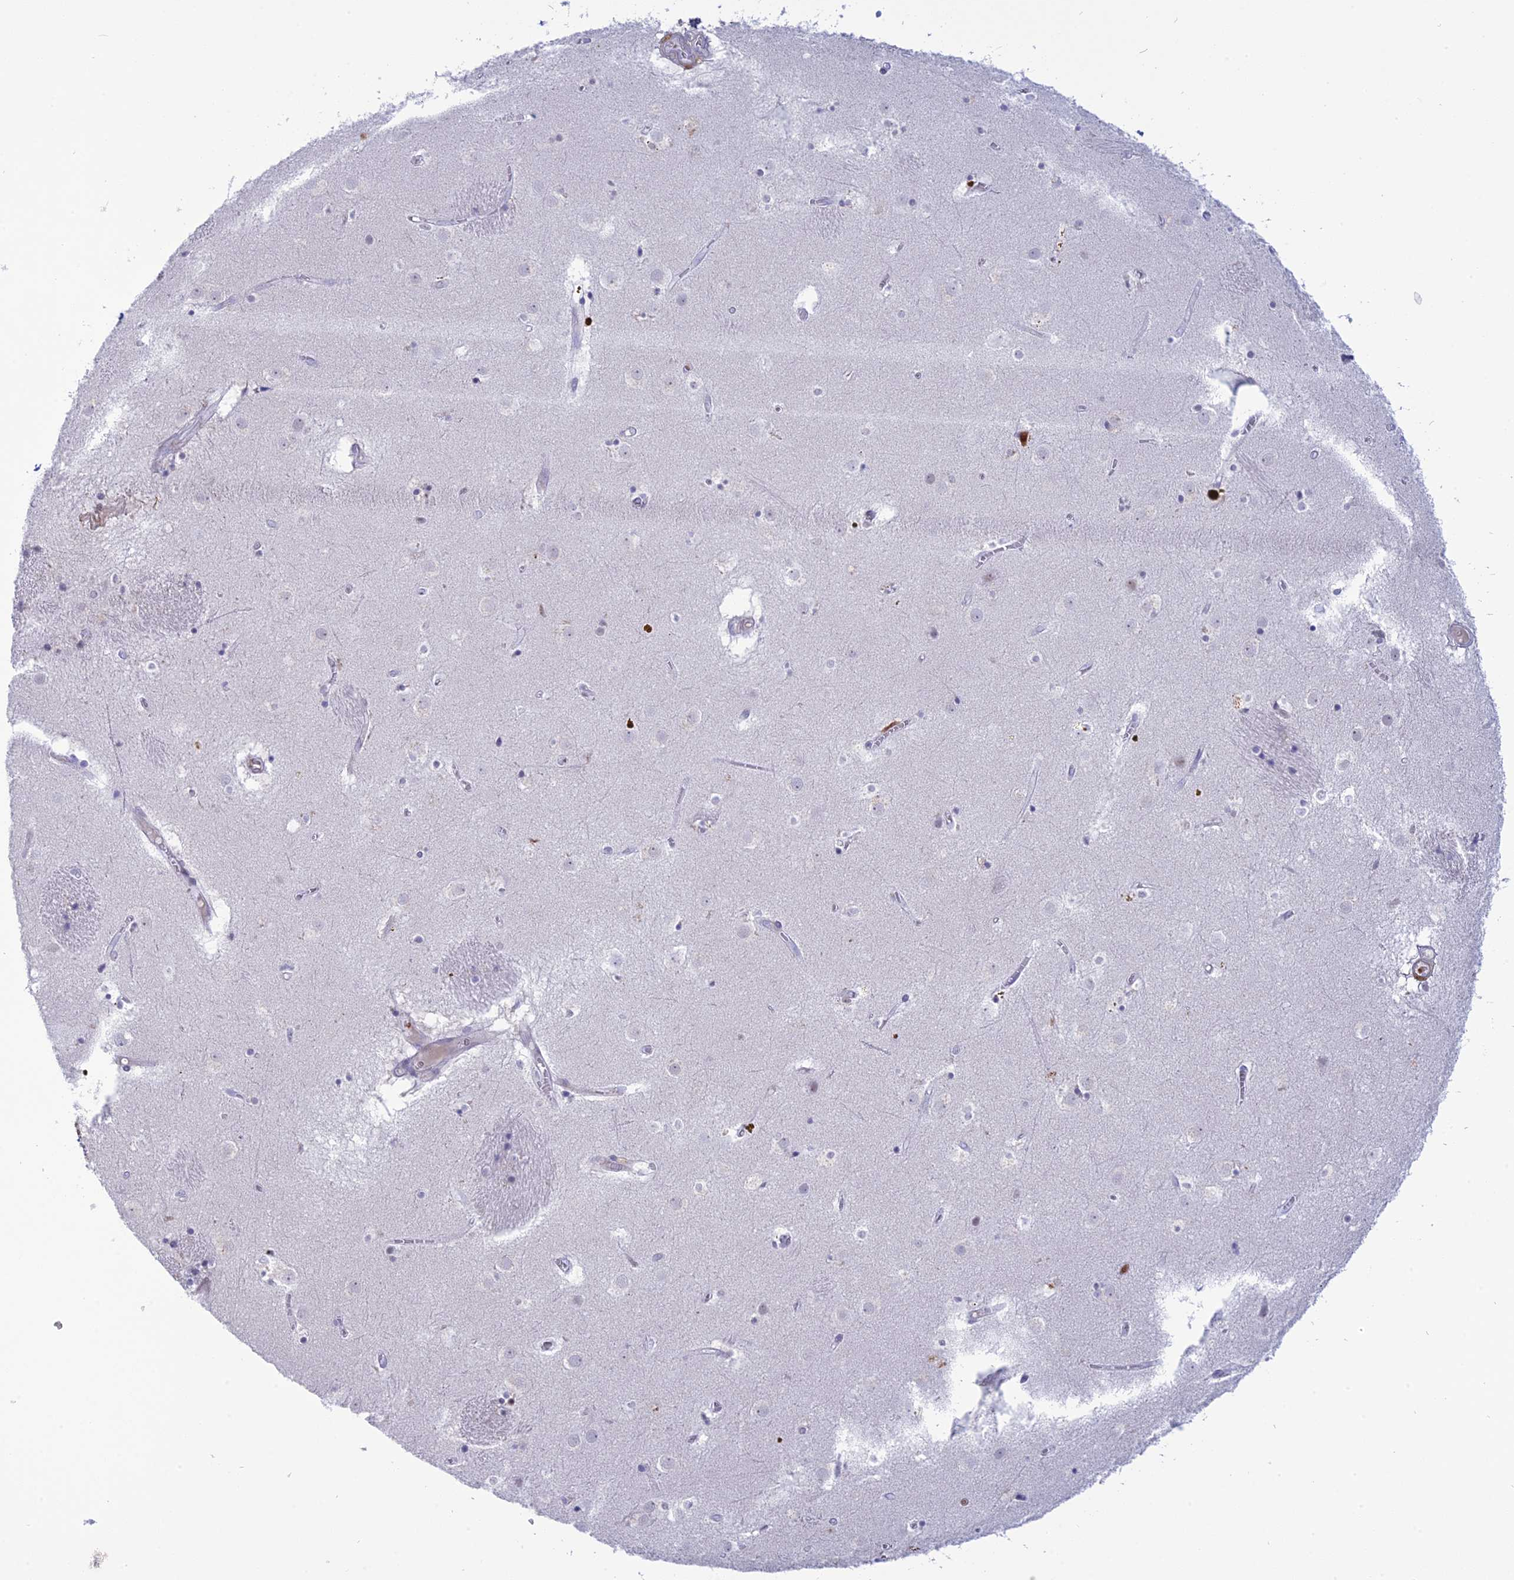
{"staining": {"intensity": "negative", "quantity": "none", "location": "none"}, "tissue": "caudate", "cell_type": "Glial cells", "image_type": "normal", "snomed": [{"axis": "morphology", "description": "Normal tissue, NOS"}, {"axis": "topography", "description": "Lateral ventricle wall"}], "caption": "Histopathology image shows no protein expression in glial cells of normal caudate.", "gene": "PGBD4", "patient": {"sex": "male", "age": 70}}